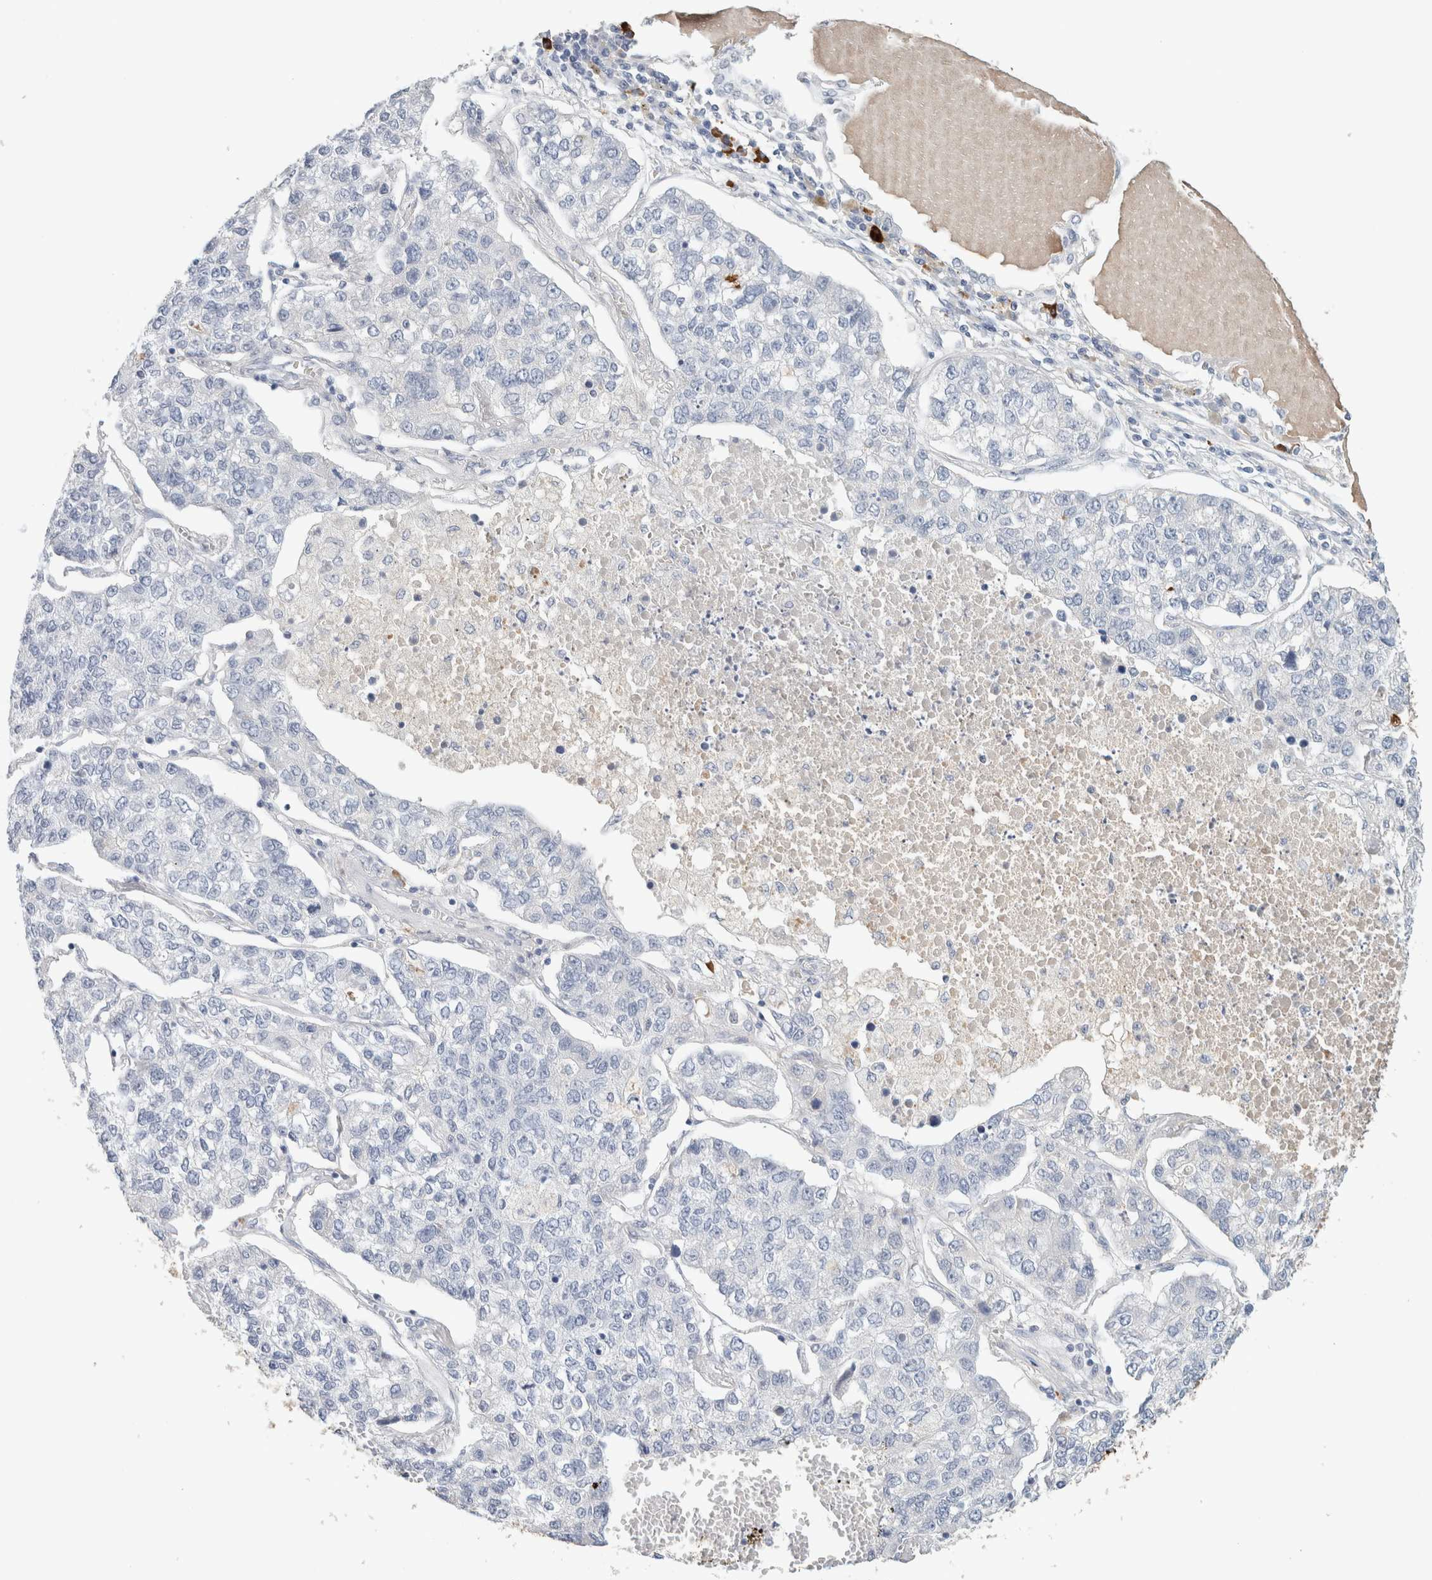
{"staining": {"intensity": "negative", "quantity": "none", "location": "none"}, "tissue": "lung cancer", "cell_type": "Tumor cells", "image_type": "cancer", "snomed": [{"axis": "morphology", "description": "Adenocarcinoma, NOS"}, {"axis": "topography", "description": "Lung"}], "caption": "Immunohistochemistry image of human lung adenocarcinoma stained for a protein (brown), which demonstrates no expression in tumor cells.", "gene": "IL6", "patient": {"sex": "male", "age": 49}}